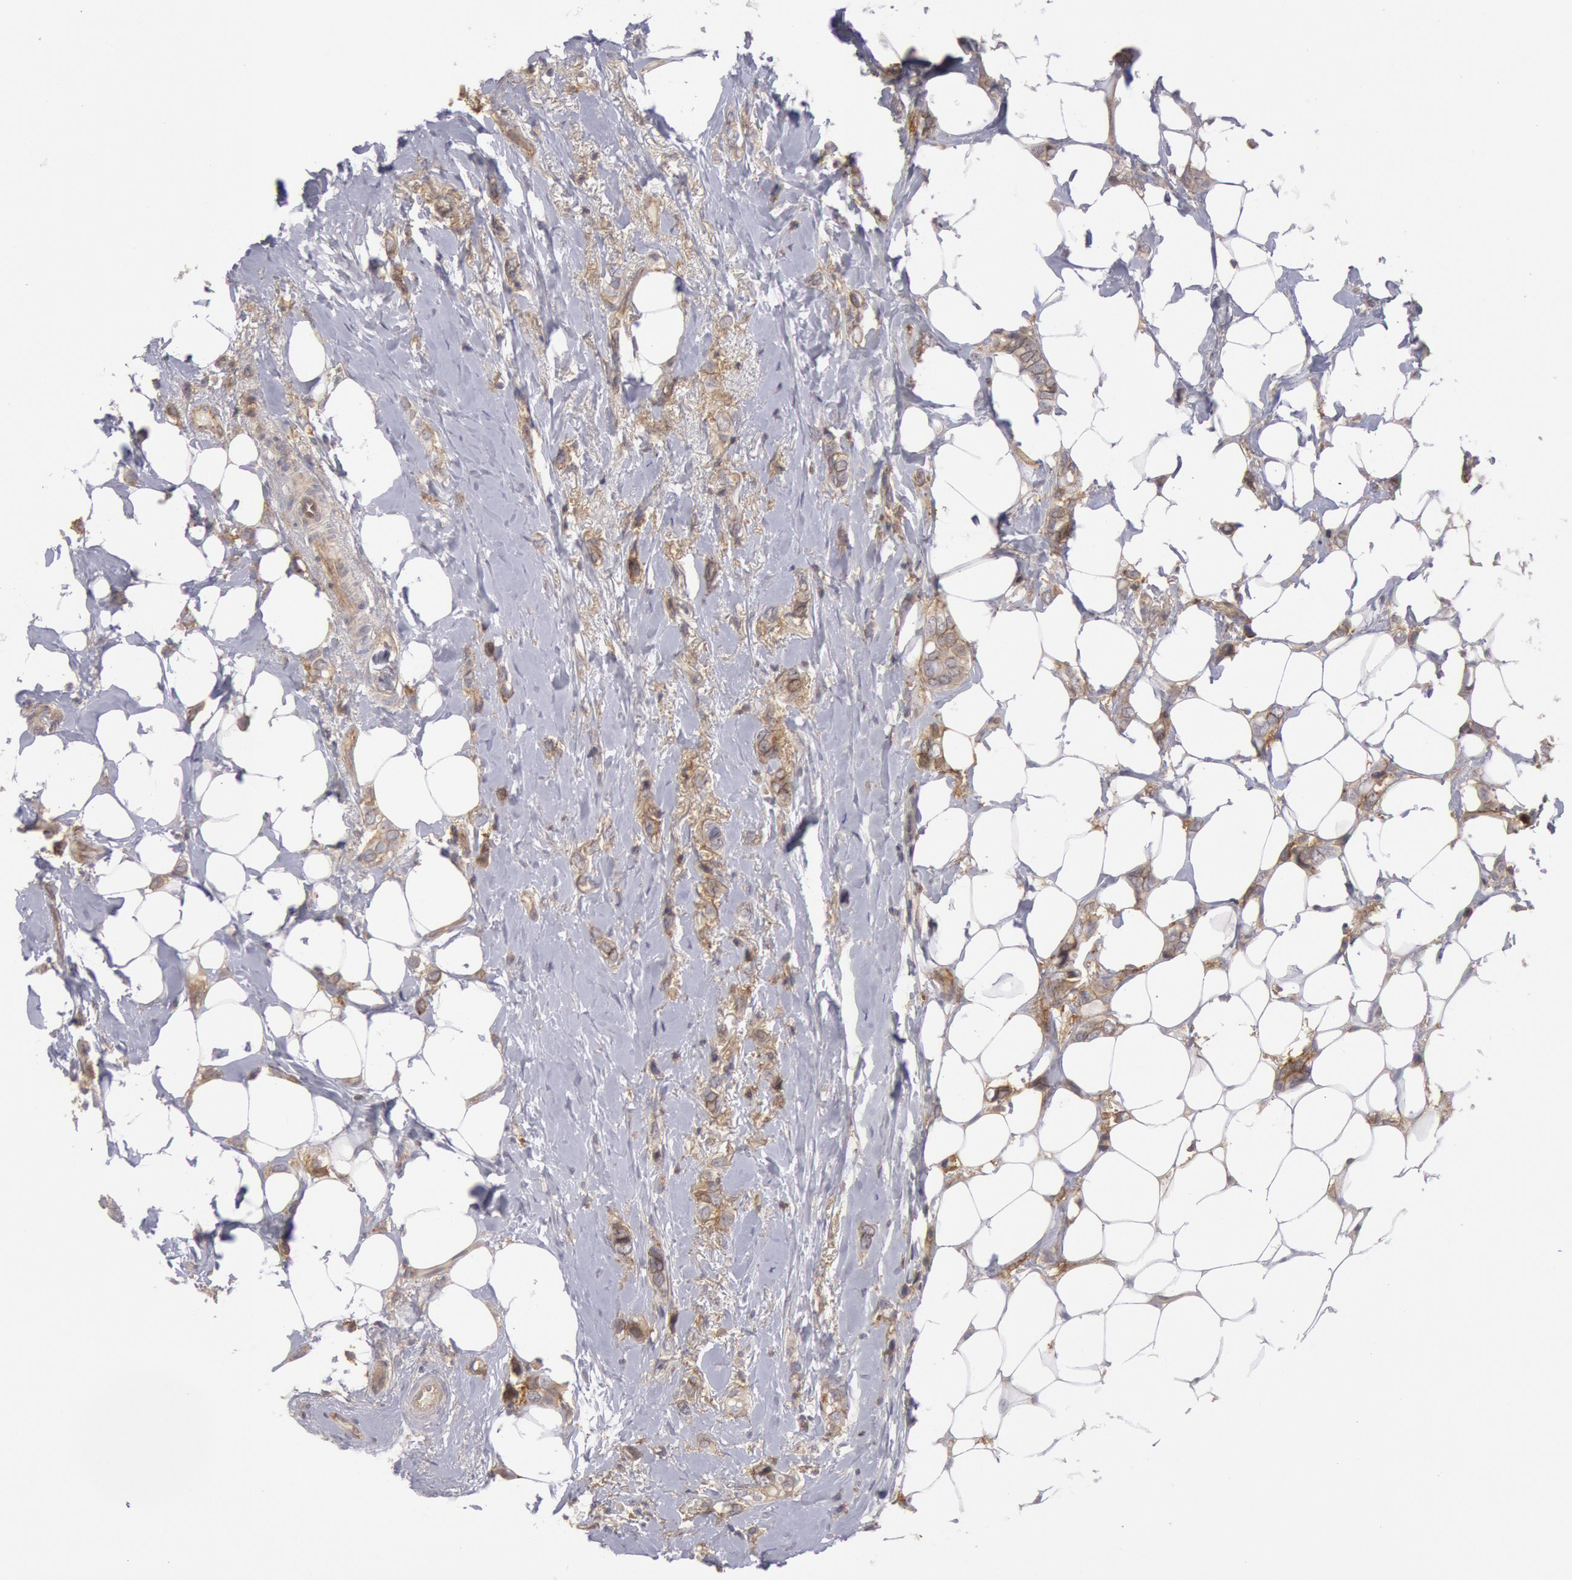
{"staining": {"intensity": "weak", "quantity": "25%-75%", "location": "cytoplasmic/membranous"}, "tissue": "breast cancer", "cell_type": "Tumor cells", "image_type": "cancer", "snomed": [{"axis": "morphology", "description": "Duct carcinoma"}, {"axis": "topography", "description": "Breast"}], "caption": "There is low levels of weak cytoplasmic/membranous positivity in tumor cells of intraductal carcinoma (breast), as demonstrated by immunohistochemical staining (brown color).", "gene": "STX4", "patient": {"sex": "female", "age": 72}}